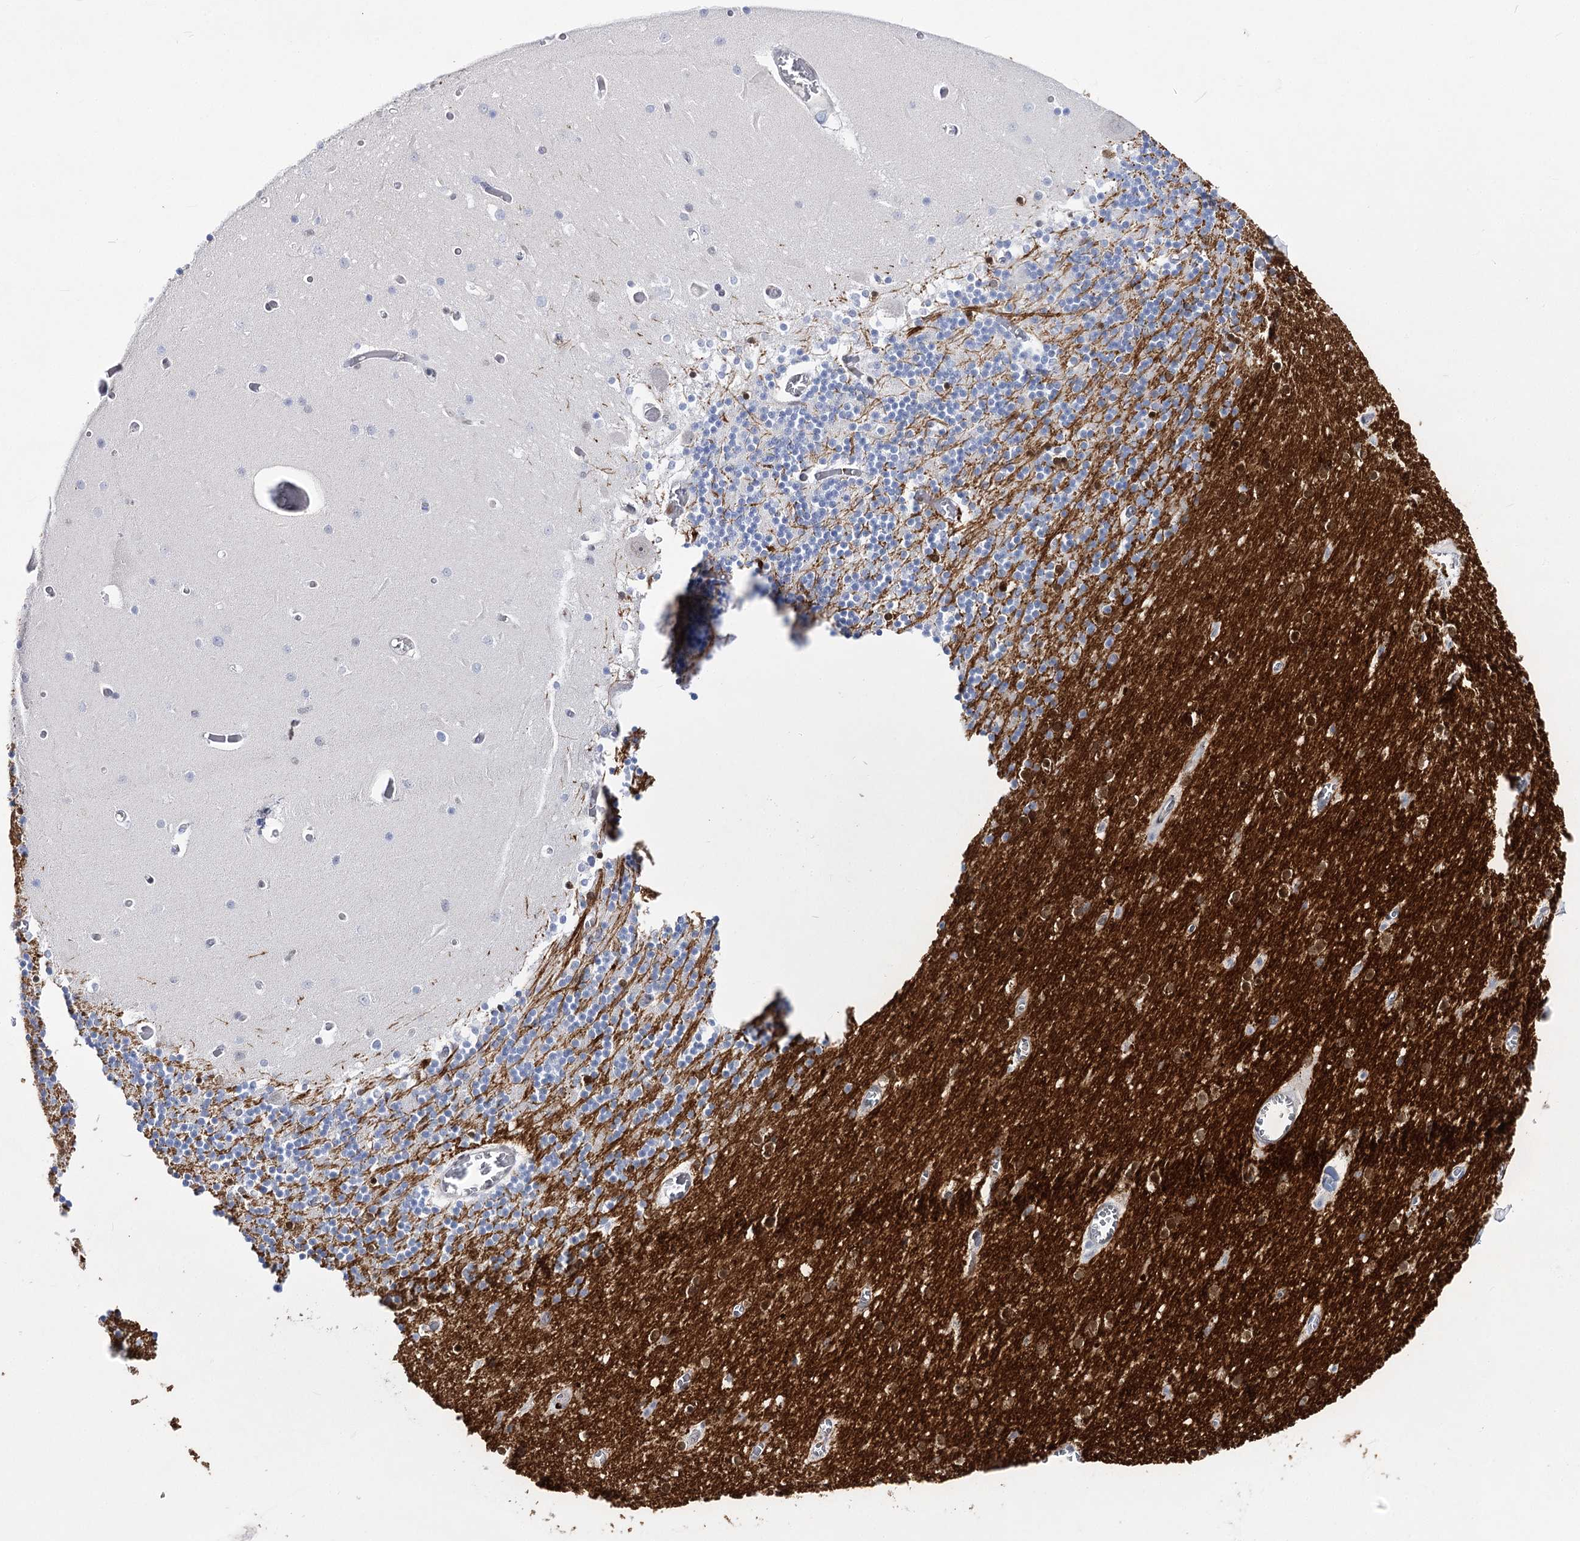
{"staining": {"intensity": "negative", "quantity": "none", "location": "none"}, "tissue": "cerebellum", "cell_type": "Cells in granular layer", "image_type": "normal", "snomed": [{"axis": "morphology", "description": "Normal tissue, NOS"}, {"axis": "topography", "description": "Cerebellum"}], "caption": "The photomicrograph exhibits no staining of cells in granular layer in normal cerebellum. The staining was performed using DAB to visualize the protein expression in brown, while the nuclei were stained in blue with hematoxylin (Magnification: 20x).", "gene": "ATP10B", "patient": {"sex": "female", "age": 28}}